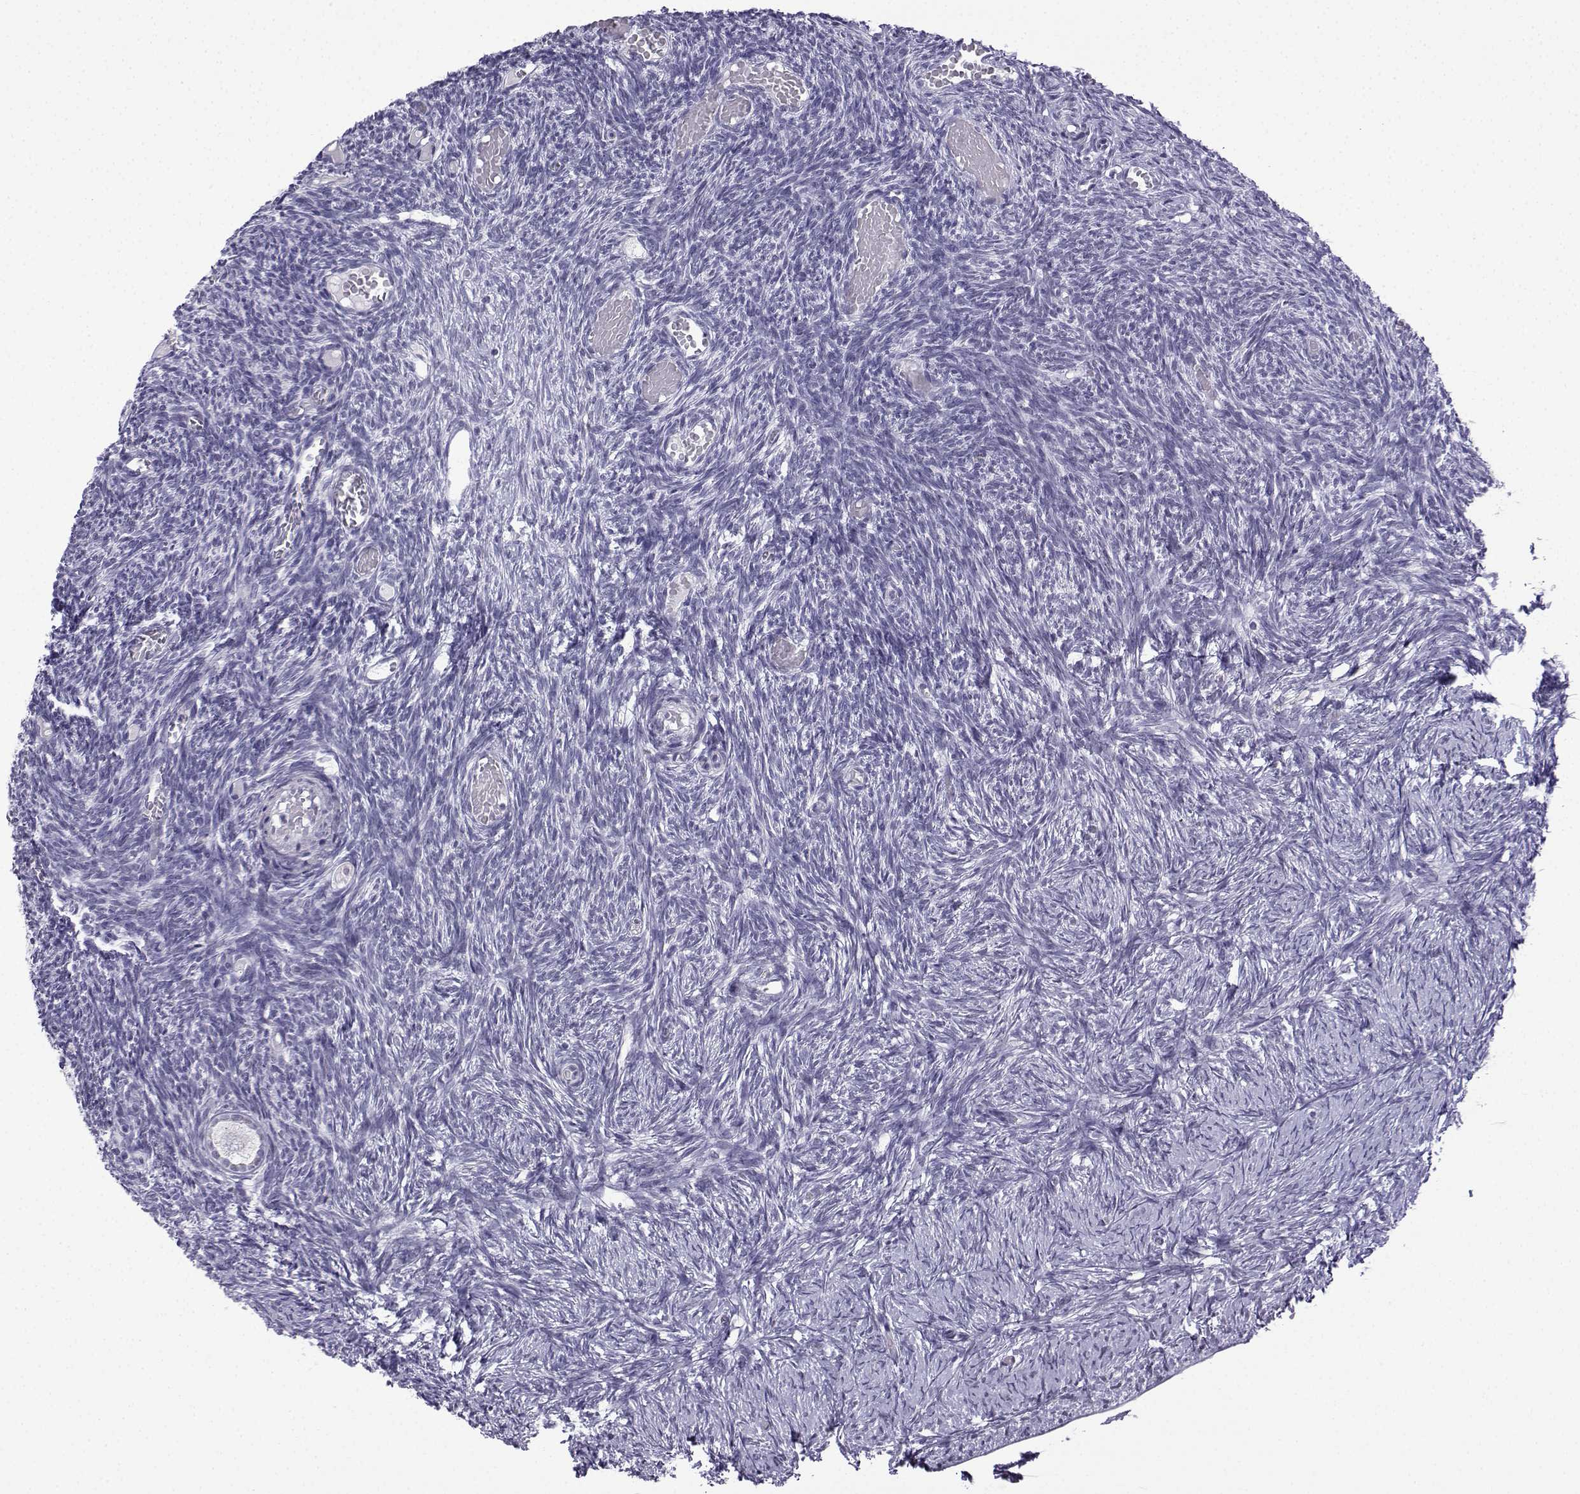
{"staining": {"intensity": "negative", "quantity": "none", "location": "none"}, "tissue": "ovary", "cell_type": "Follicle cells", "image_type": "normal", "snomed": [{"axis": "morphology", "description": "Normal tissue, NOS"}, {"axis": "topography", "description": "Ovary"}], "caption": "Follicle cells show no significant staining in unremarkable ovary. (Brightfield microscopy of DAB immunohistochemistry (IHC) at high magnification).", "gene": "HTR7", "patient": {"sex": "female", "age": 39}}